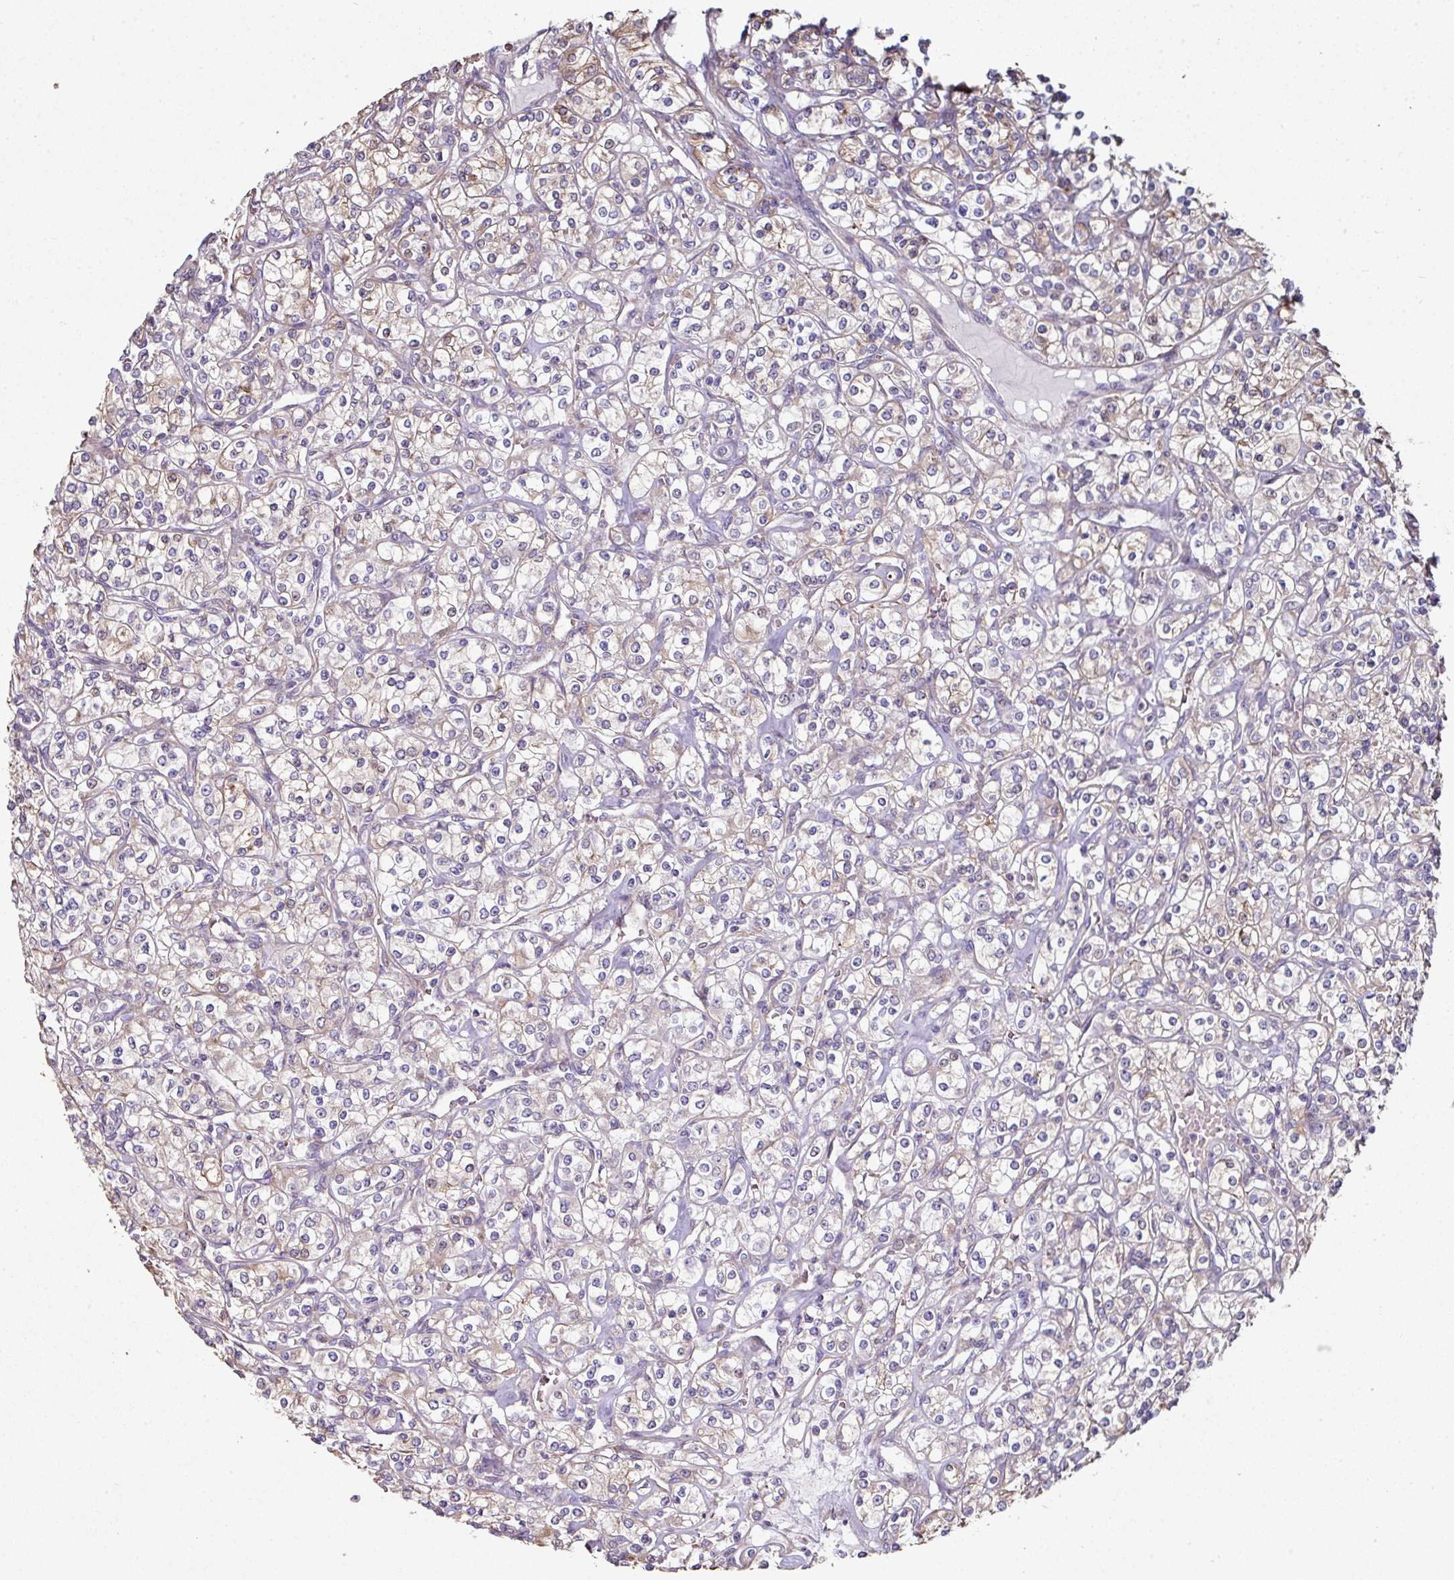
{"staining": {"intensity": "weak", "quantity": "<25%", "location": "cytoplasmic/membranous"}, "tissue": "renal cancer", "cell_type": "Tumor cells", "image_type": "cancer", "snomed": [{"axis": "morphology", "description": "Adenocarcinoma, NOS"}, {"axis": "topography", "description": "Kidney"}], "caption": "This is an immunohistochemistry (IHC) photomicrograph of human renal adenocarcinoma. There is no staining in tumor cells.", "gene": "ANO9", "patient": {"sex": "male", "age": 77}}